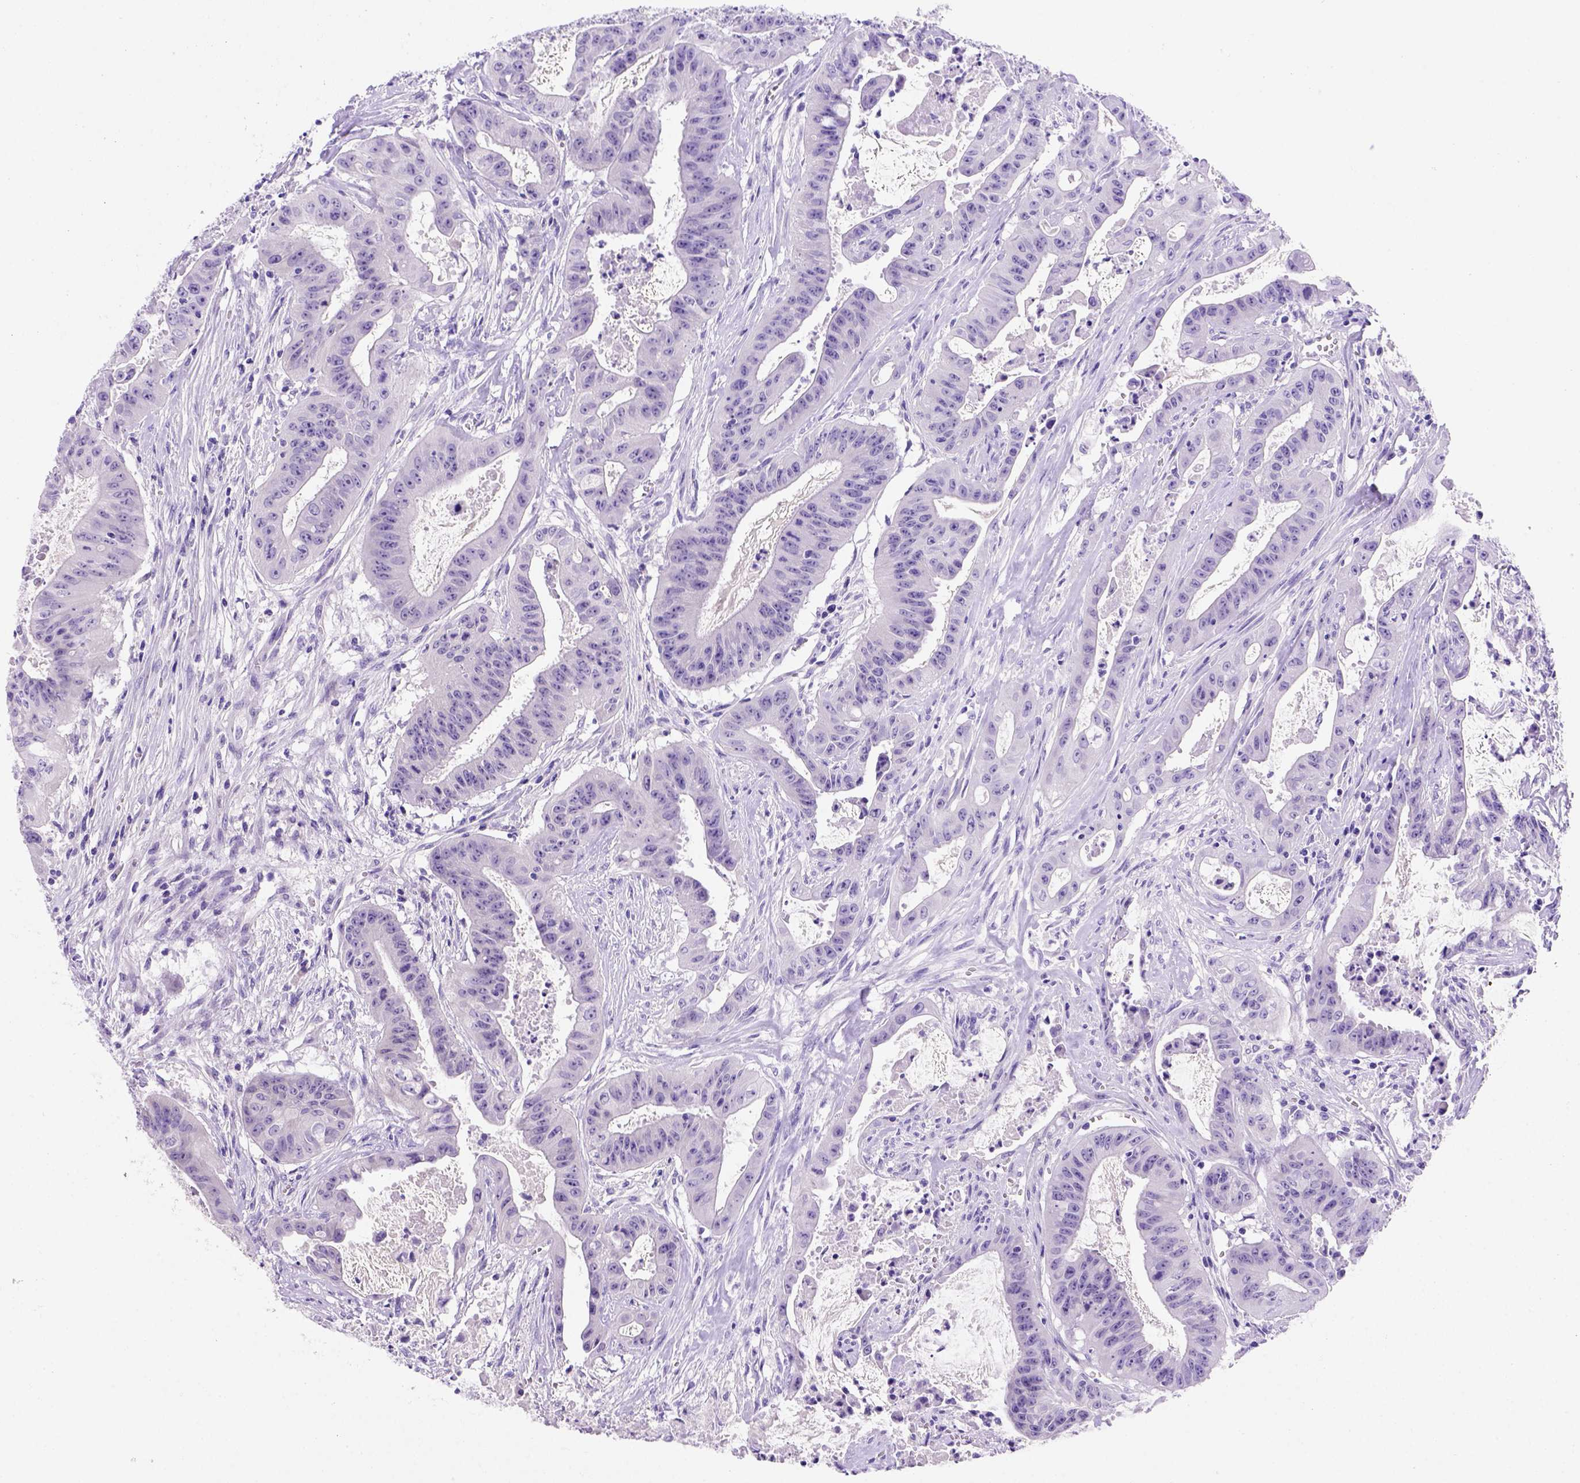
{"staining": {"intensity": "negative", "quantity": "none", "location": "none"}, "tissue": "colorectal cancer", "cell_type": "Tumor cells", "image_type": "cancer", "snomed": [{"axis": "morphology", "description": "Adenocarcinoma, NOS"}, {"axis": "topography", "description": "Colon"}], "caption": "DAB immunohistochemical staining of human adenocarcinoma (colorectal) shows no significant positivity in tumor cells.", "gene": "FOXI1", "patient": {"sex": "male", "age": 33}}